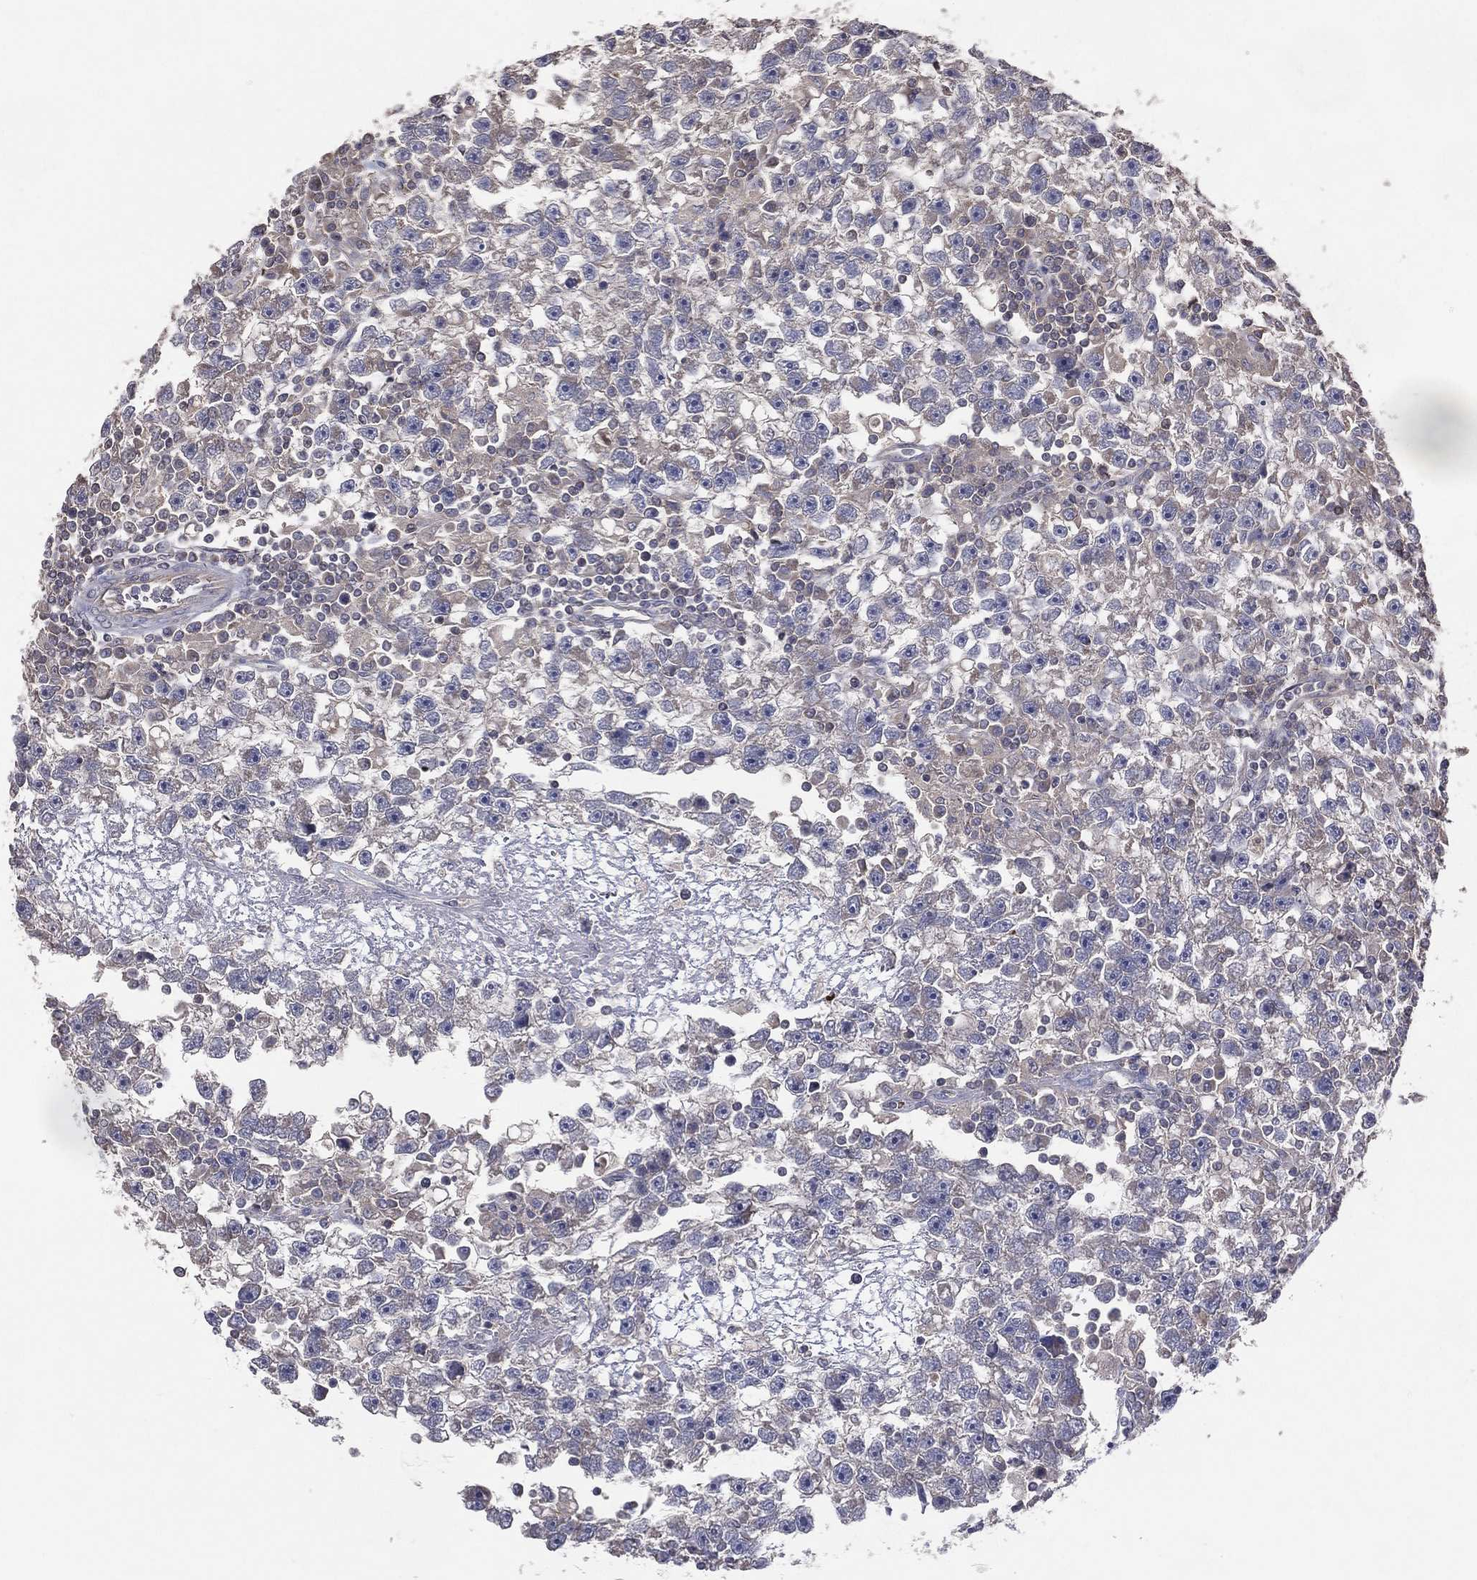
{"staining": {"intensity": "negative", "quantity": "none", "location": "none"}, "tissue": "testis cancer", "cell_type": "Tumor cells", "image_type": "cancer", "snomed": [{"axis": "morphology", "description": "Seminoma, NOS"}, {"axis": "topography", "description": "Testis"}], "caption": "An image of testis cancer stained for a protein exhibits no brown staining in tumor cells.", "gene": "DNAH7", "patient": {"sex": "male", "age": 47}}